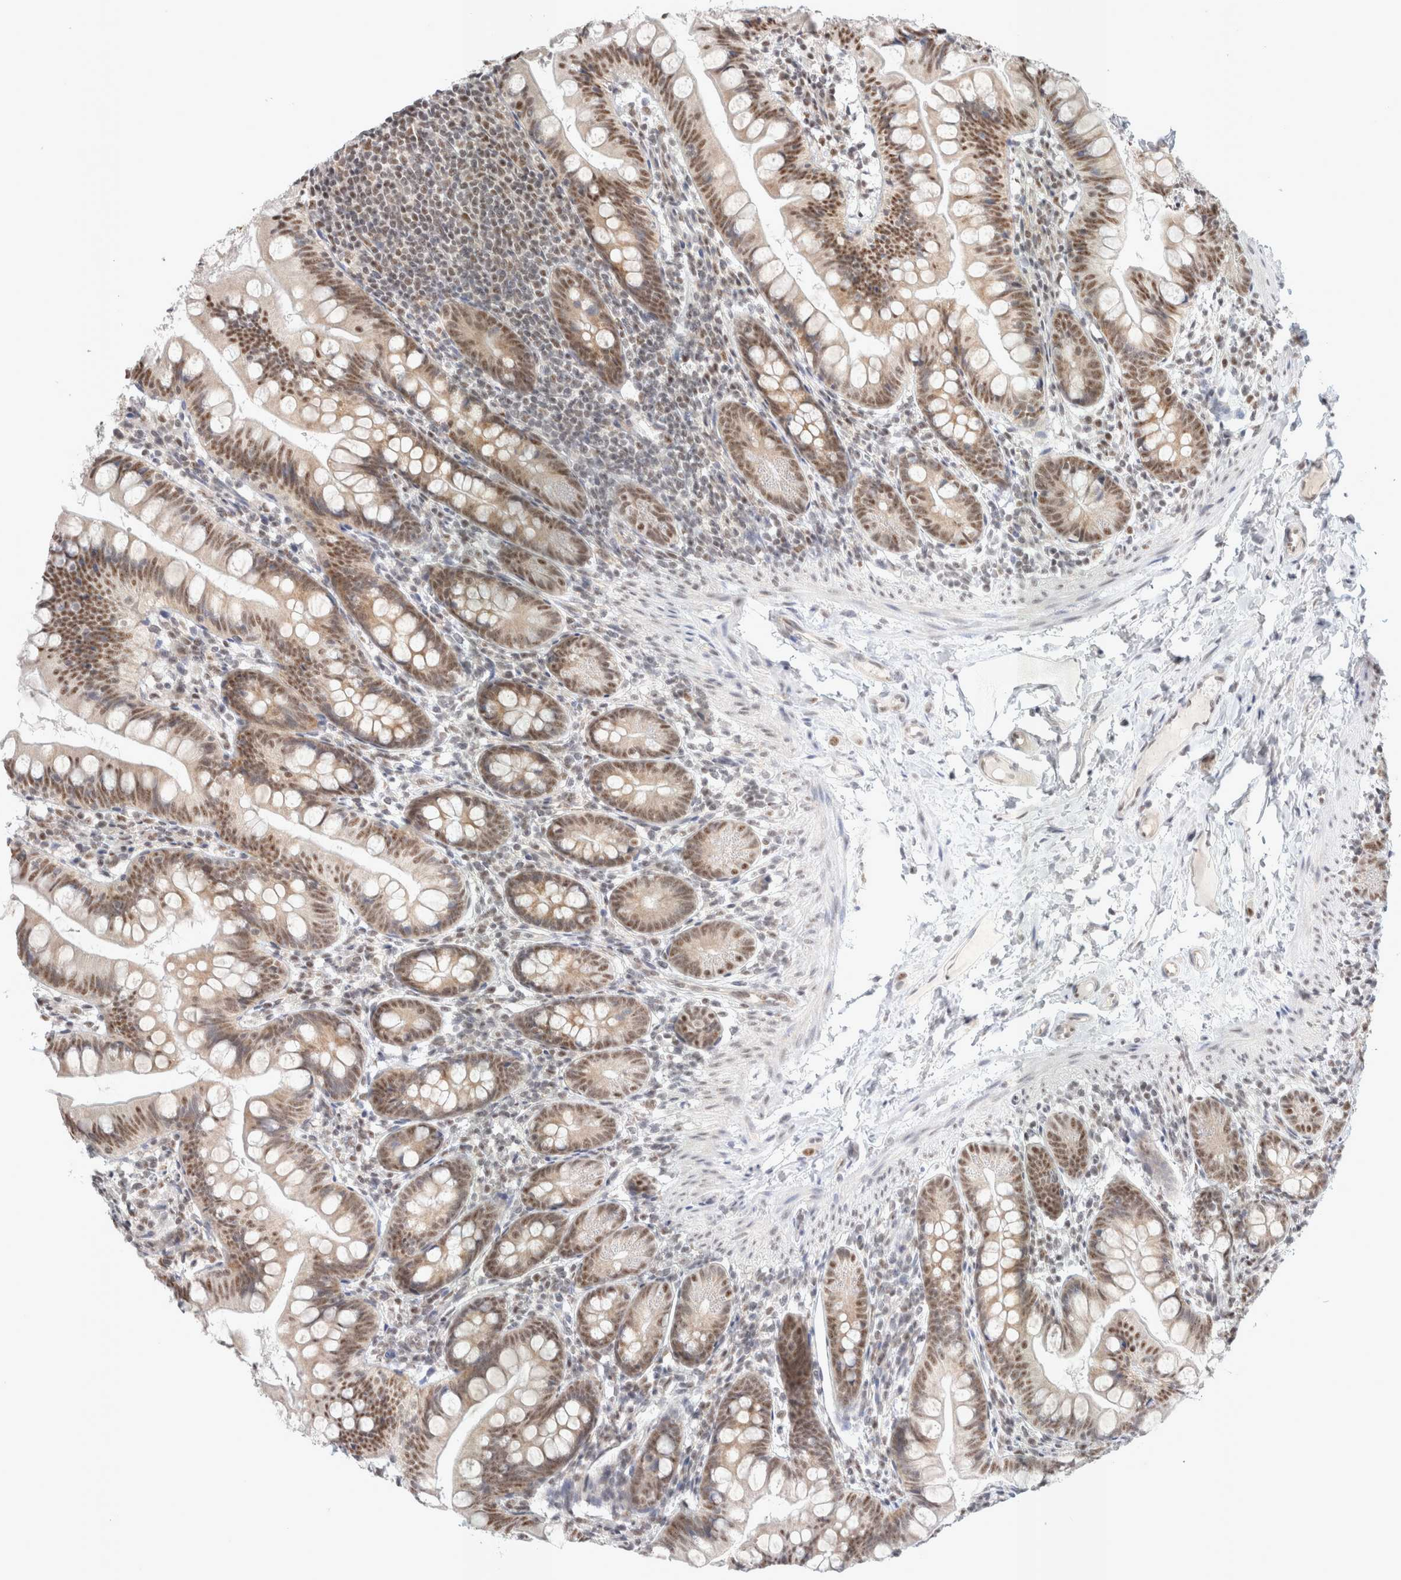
{"staining": {"intensity": "moderate", "quantity": "25%-75%", "location": "cytoplasmic/membranous,nuclear"}, "tissue": "small intestine", "cell_type": "Glandular cells", "image_type": "normal", "snomed": [{"axis": "morphology", "description": "Normal tissue, NOS"}, {"axis": "topography", "description": "Small intestine"}], "caption": "Glandular cells display moderate cytoplasmic/membranous,nuclear staining in approximately 25%-75% of cells in unremarkable small intestine. Nuclei are stained in blue.", "gene": "TRMT12", "patient": {"sex": "male", "age": 7}}